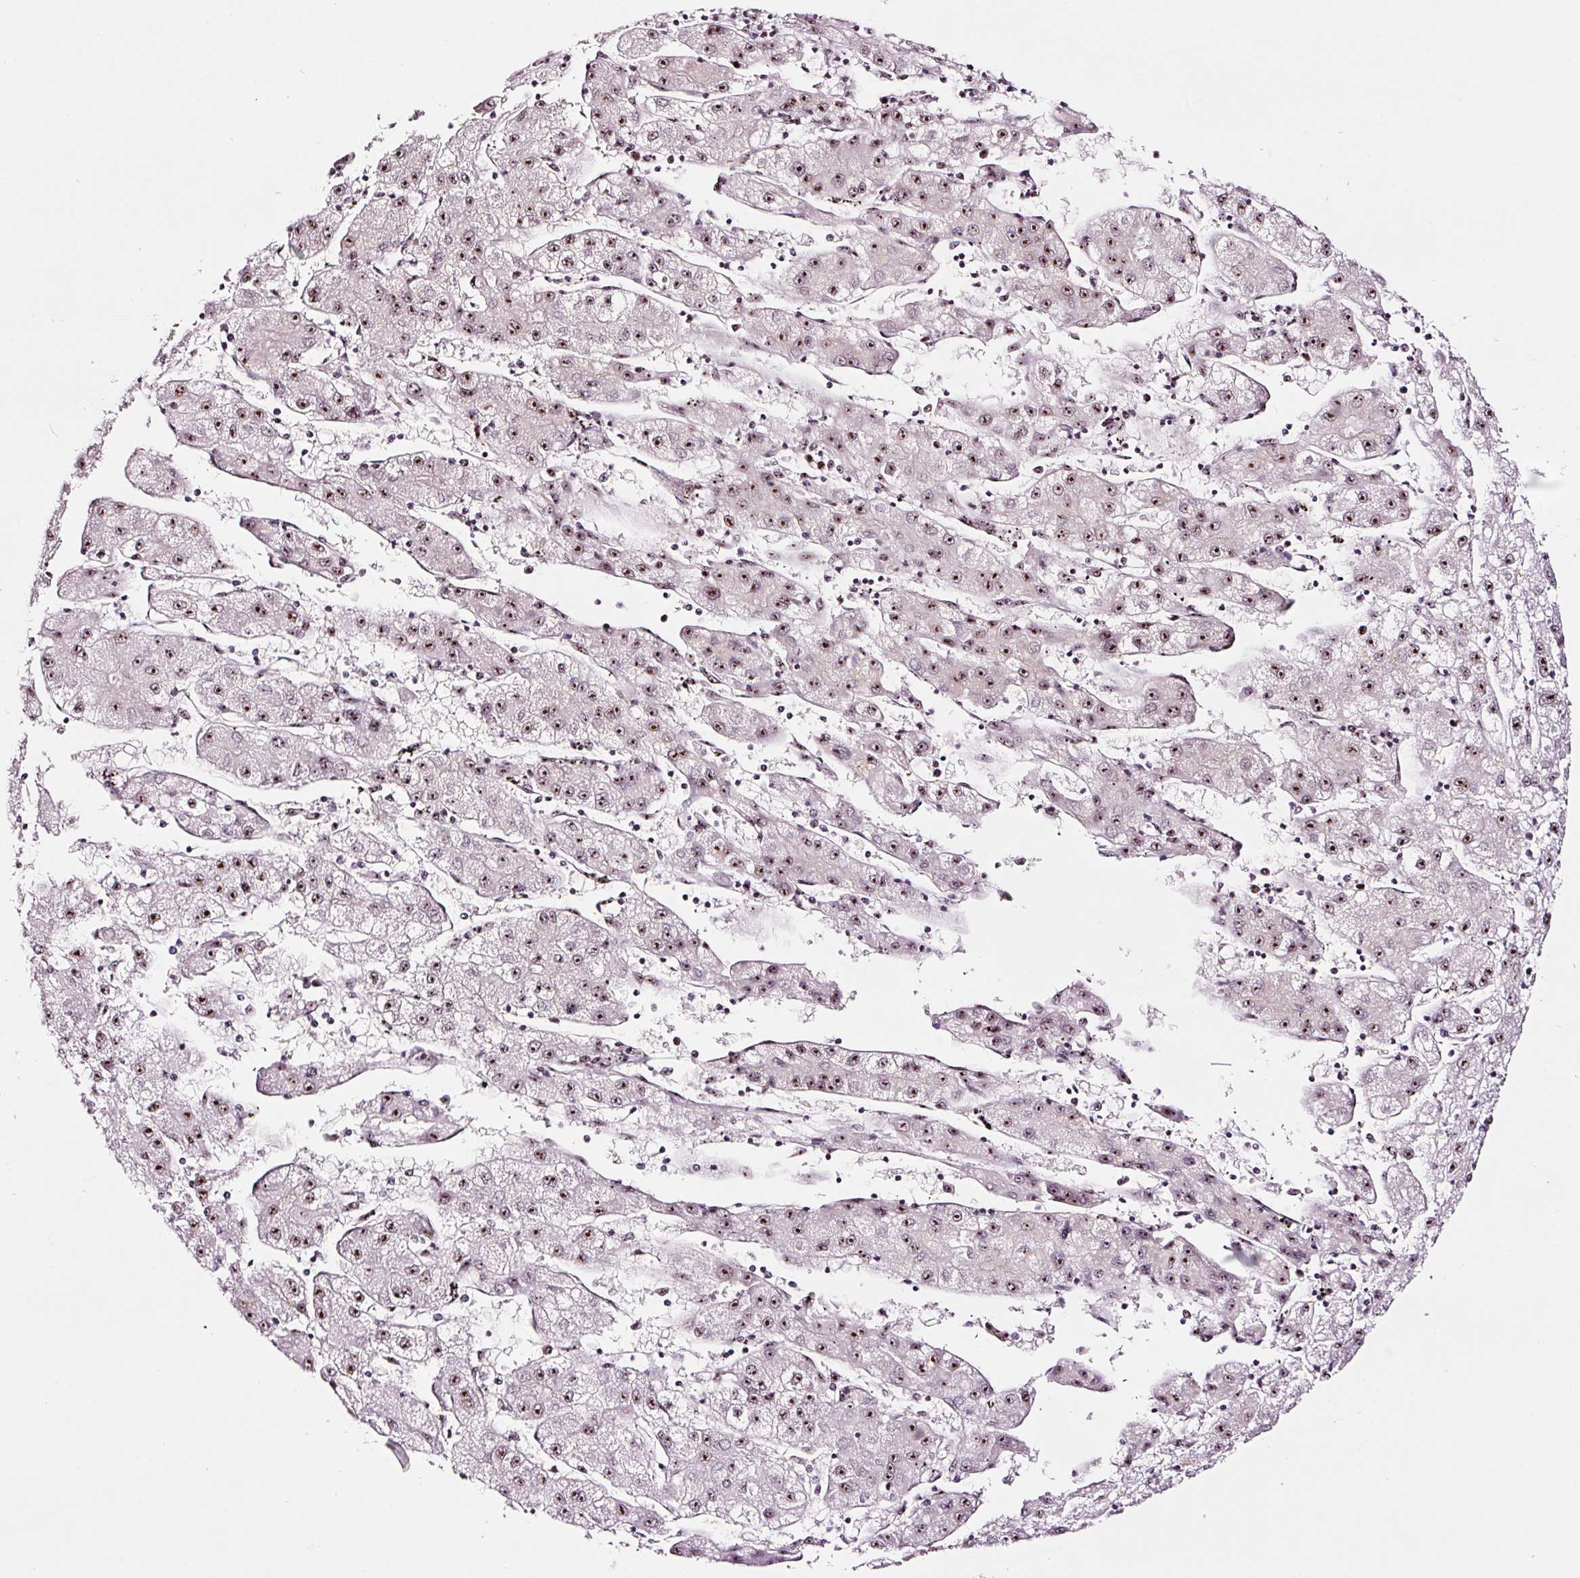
{"staining": {"intensity": "moderate", "quantity": "25%-75%", "location": "nuclear"}, "tissue": "liver cancer", "cell_type": "Tumor cells", "image_type": "cancer", "snomed": [{"axis": "morphology", "description": "Carcinoma, Hepatocellular, NOS"}, {"axis": "topography", "description": "Liver"}], "caption": "Moderate nuclear expression is appreciated in about 25%-75% of tumor cells in liver hepatocellular carcinoma. The protein is stained brown, and the nuclei are stained in blue (DAB IHC with brightfield microscopy, high magnification).", "gene": "GNL3", "patient": {"sex": "male", "age": 72}}